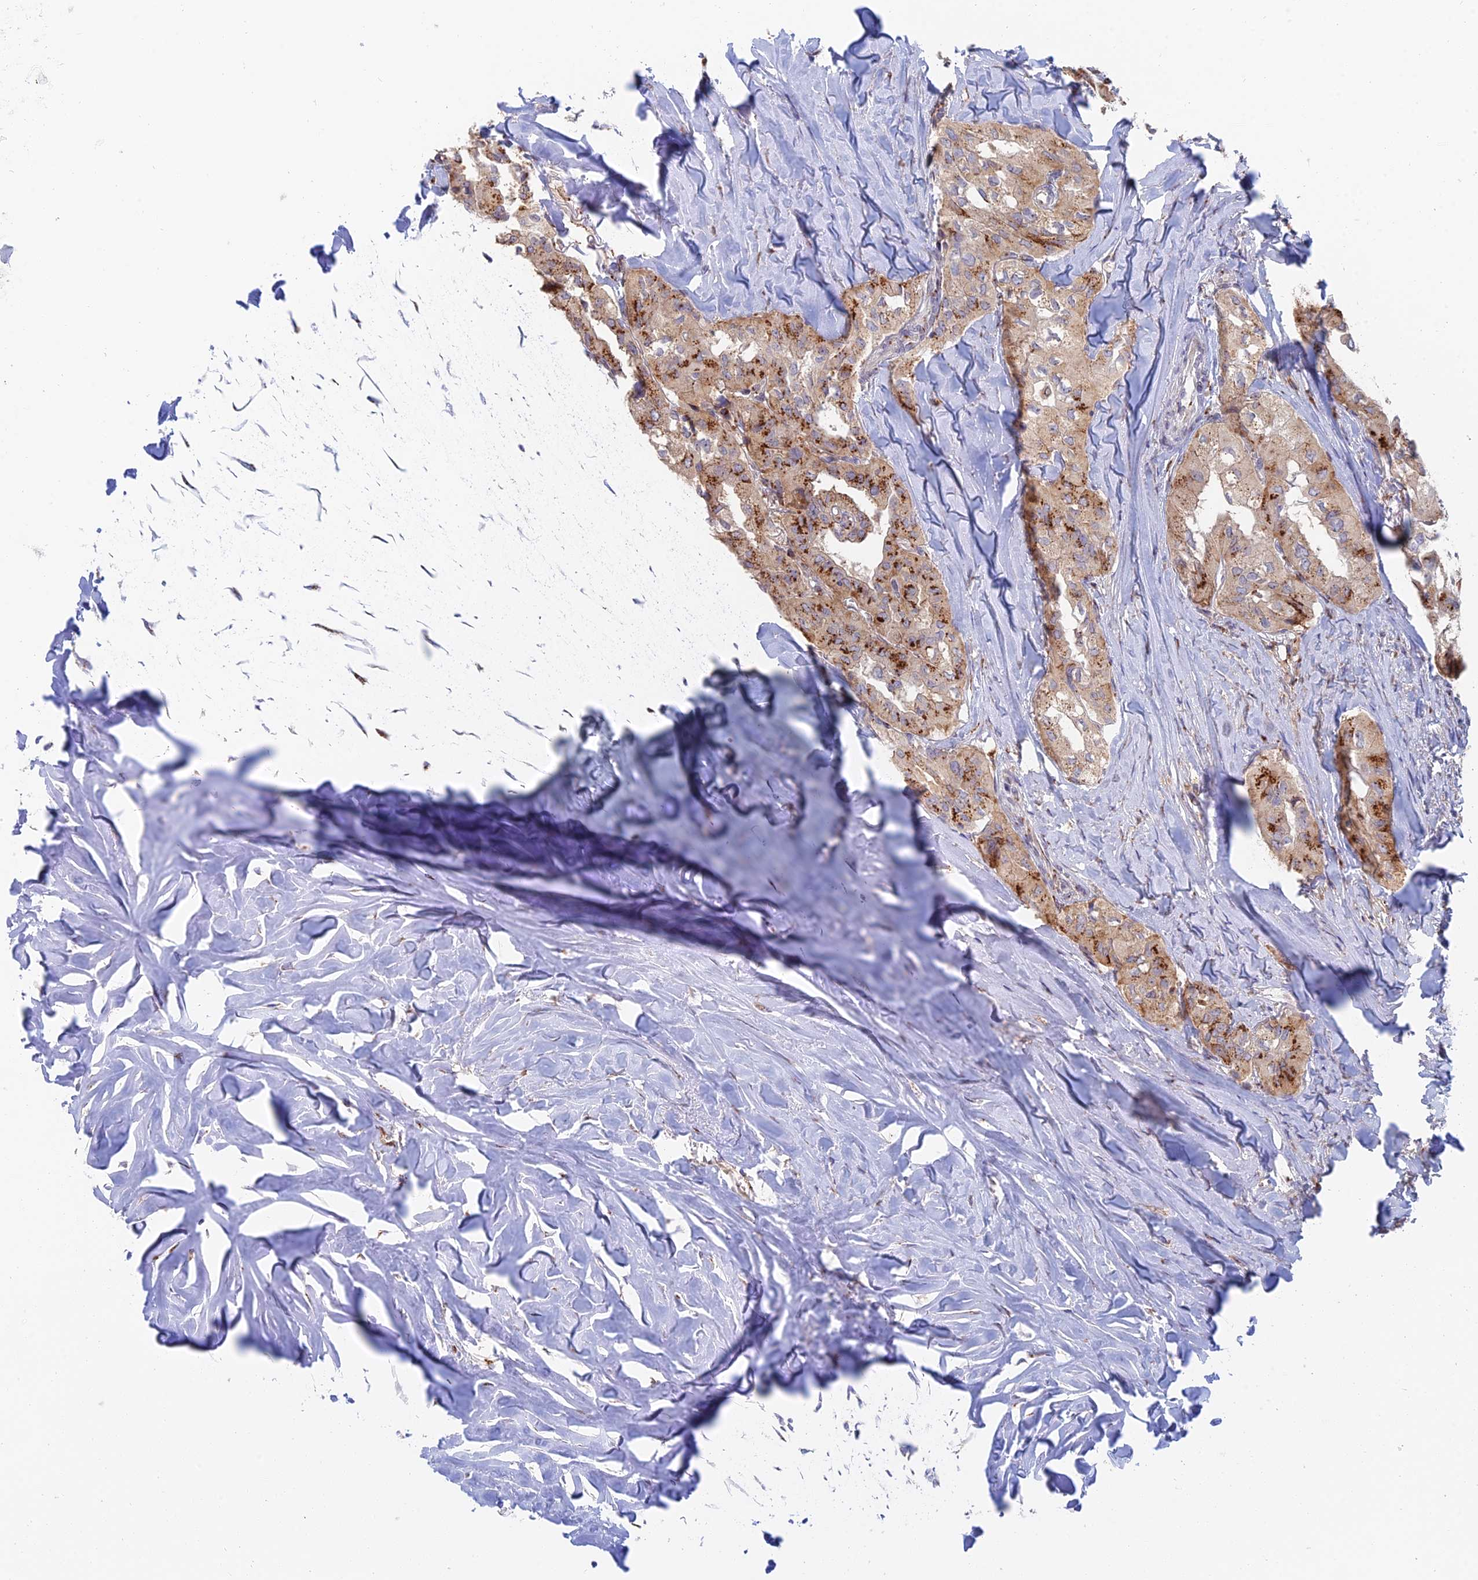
{"staining": {"intensity": "moderate", "quantity": ">75%", "location": "cytoplasmic/membranous"}, "tissue": "thyroid cancer", "cell_type": "Tumor cells", "image_type": "cancer", "snomed": [{"axis": "morphology", "description": "Papillary adenocarcinoma, NOS"}, {"axis": "topography", "description": "Thyroid gland"}], "caption": "Immunohistochemical staining of human papillary adenocarcinoma (thyroid) displays medium levels of moderate cytoplasmic/membranous protein positivity in approximately >75% of tumor cells.", "gene": "HS2ST1", "patient": {"sex": "female", "age": 59}}